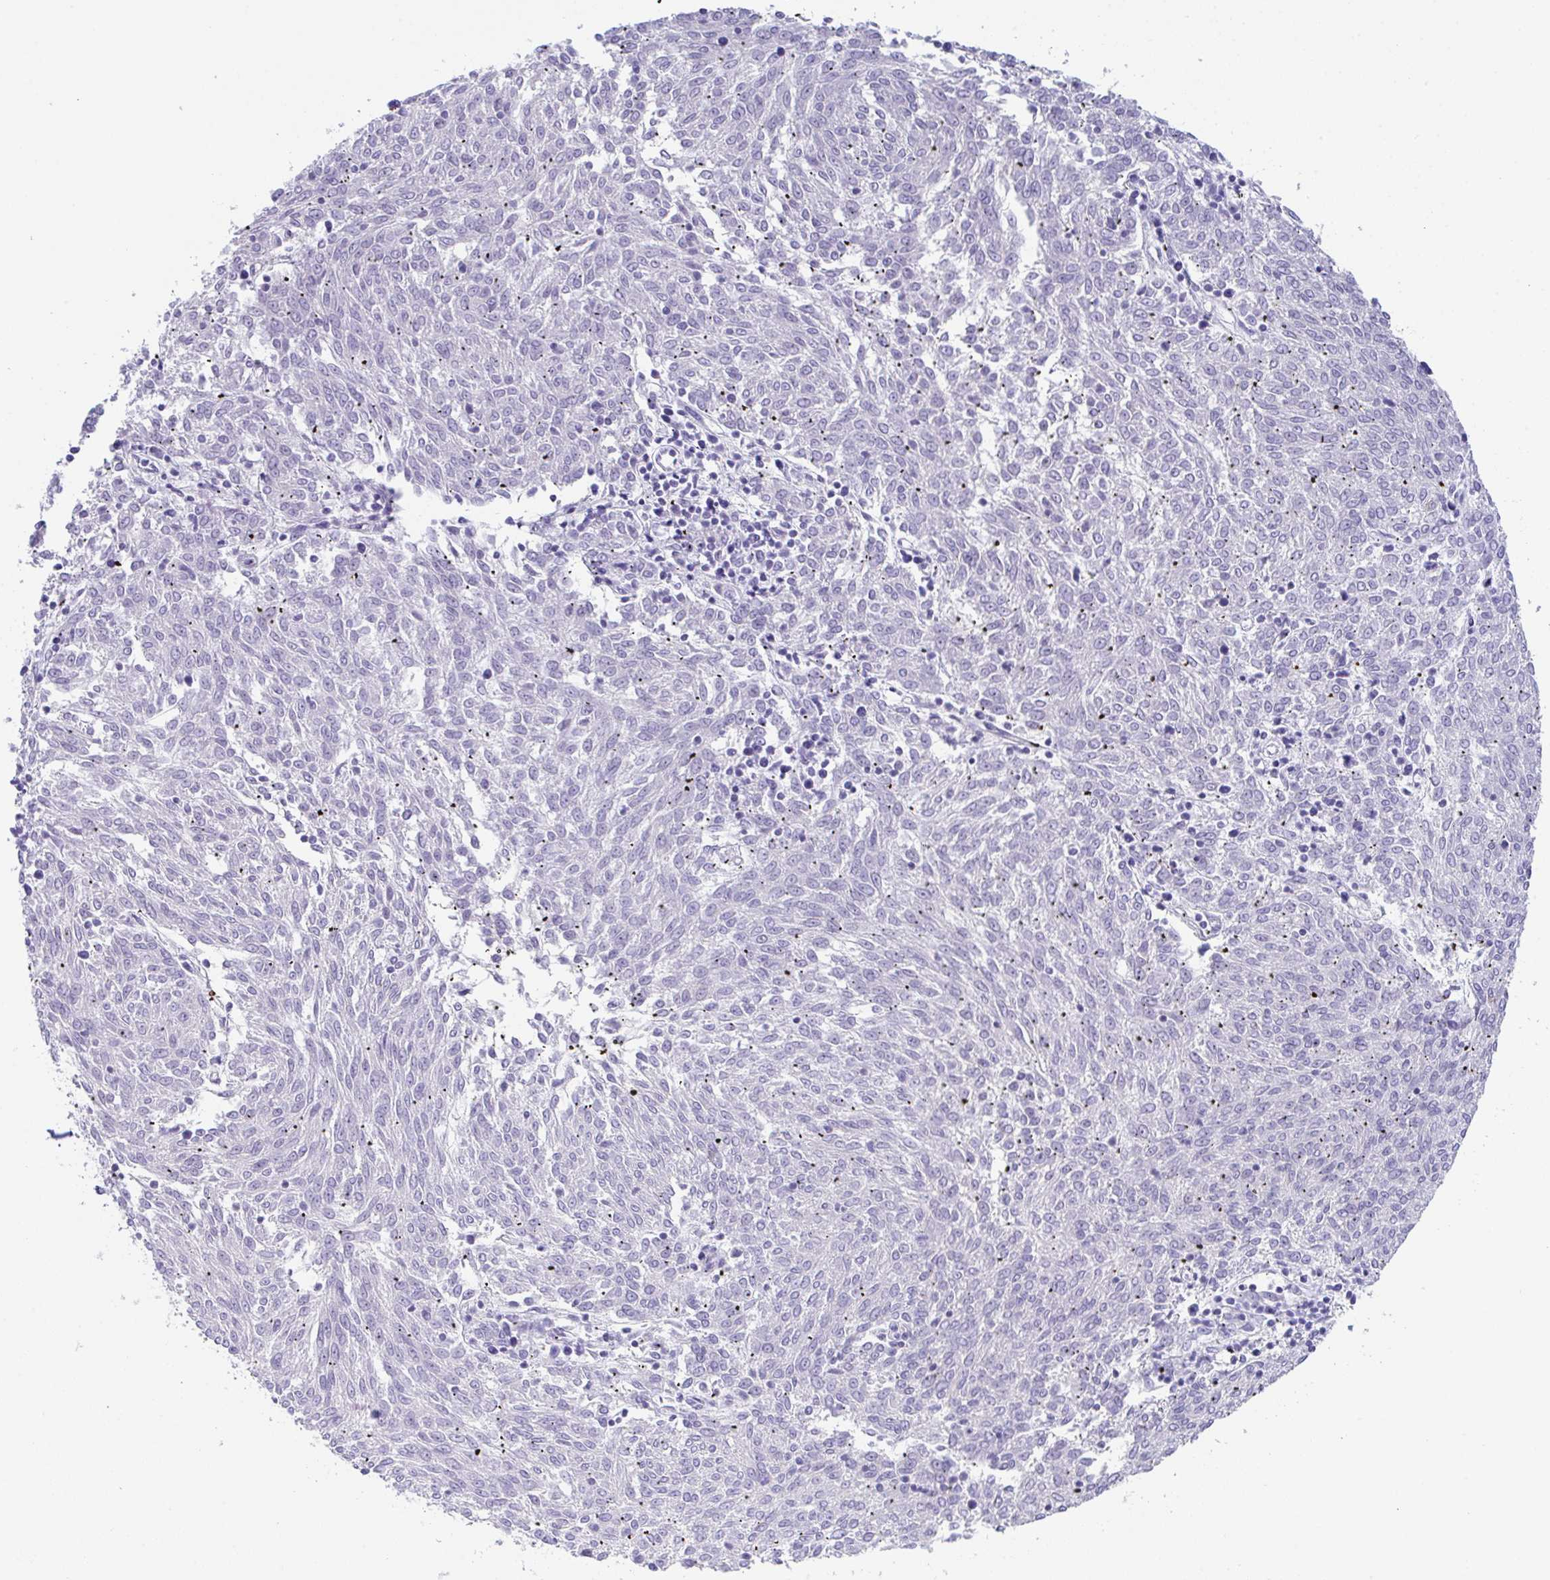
{"staining": {"intensity": "negative", "quantity": "none", "location": "none"}, "tissue": "melanoma", "cell_type": "Tumor cells", "image_type": "cancer", "snomed": [{"axis": "morphology", "description": "Malignant melanoma, NOS"}, {"axis": "topography", "description": "Skin"}], "caption": "Tumor cells are negative for brown protein staining in melanoma.", "gene": "KMT2E", "patient": {"sex": "female", "age": 72}}